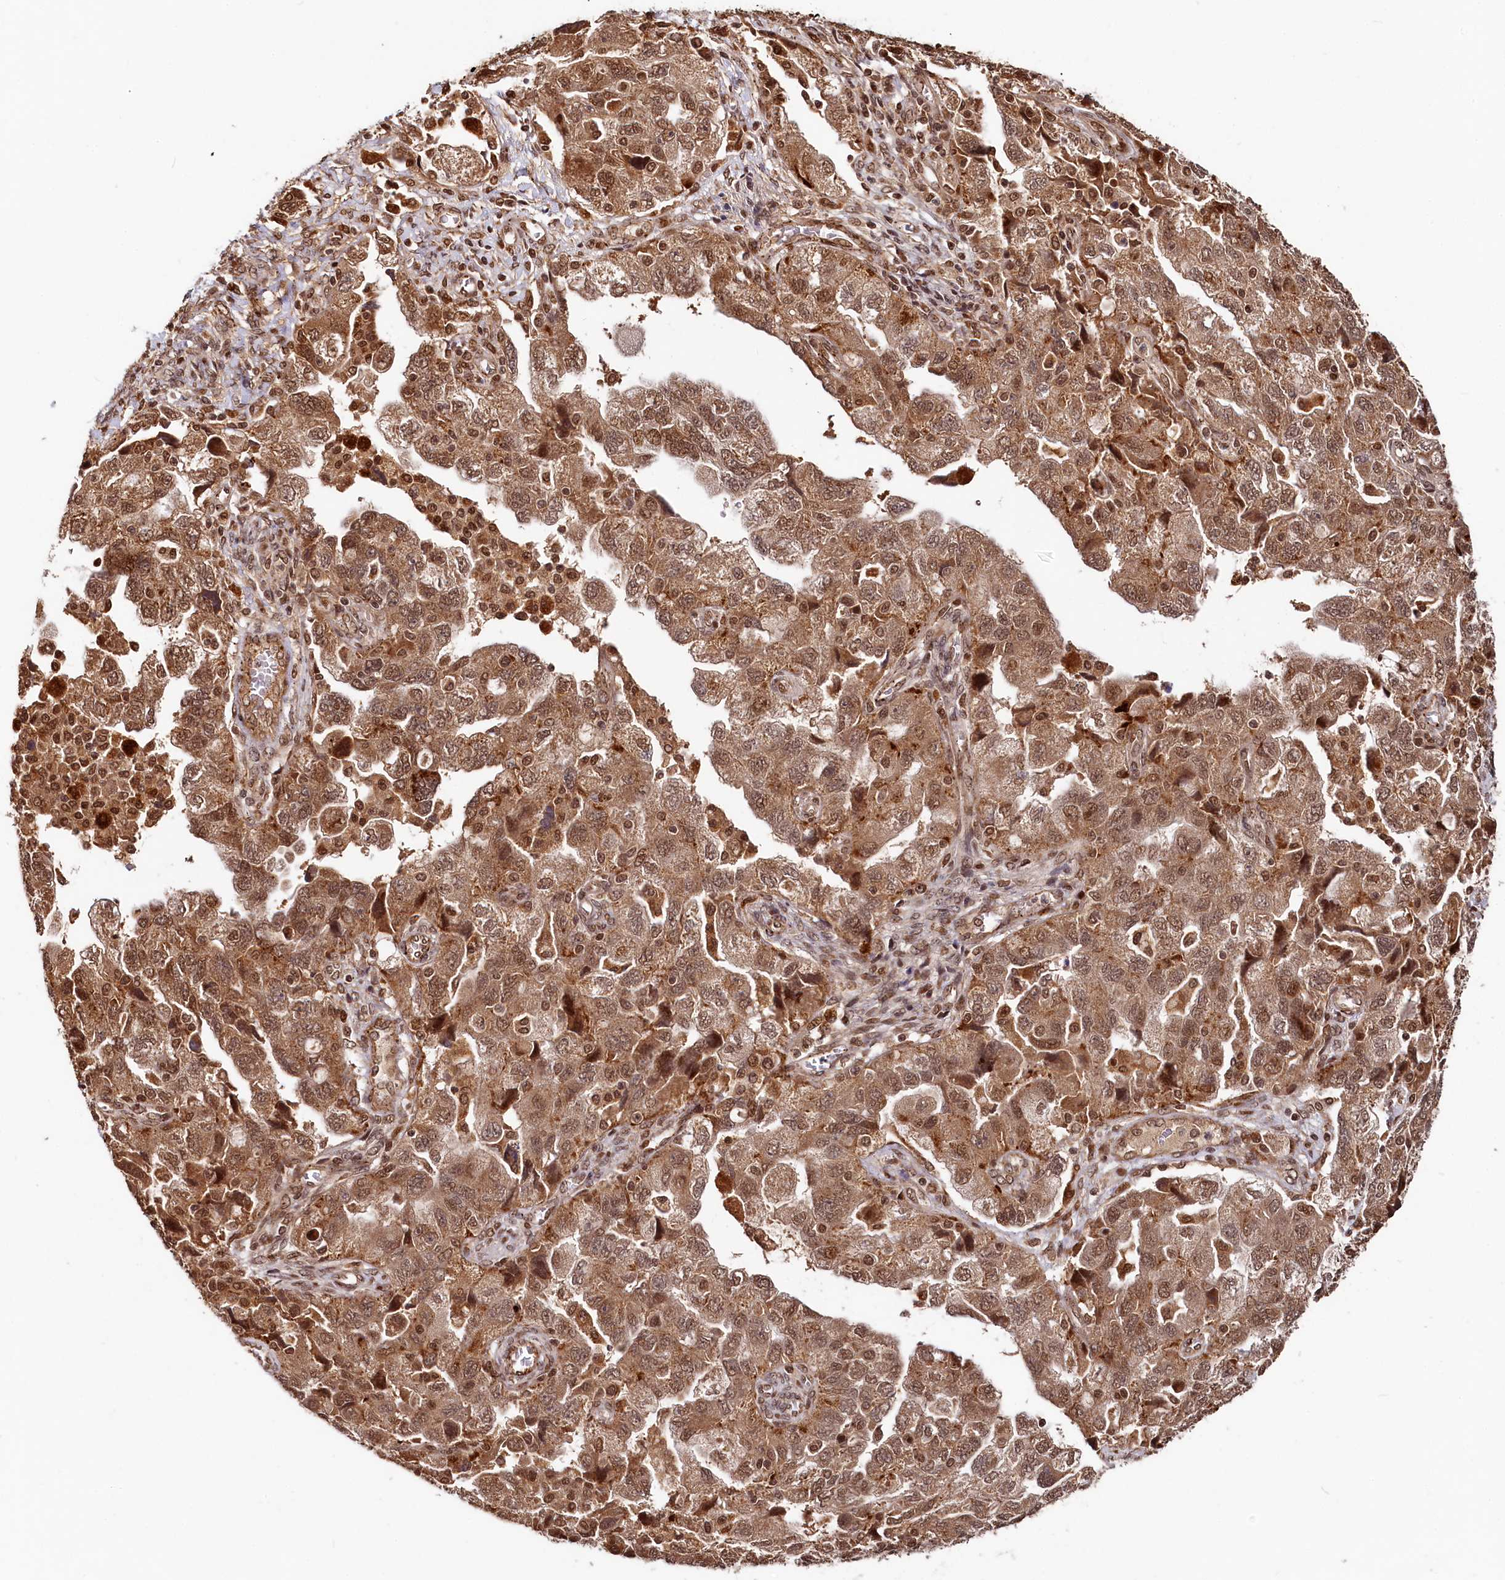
{"staining": {"intensity": "moderate", "quantity": ">75%", "location": "cytoplasmic/membranous,nuclear"}, "tissue": "ovarian cancer", "cell_type": "Tumor cells", "image_type": "cancer", "snomed": [{"axis": "morphology", "description": "Carcinoma, NOS"}, {"axis": "morphology", "description": "Cystadenocarcinoma, serous, NOS"}, {"axis": "topography", "description": "Ovary"}], "caption": "A brown stain labels moderate cytoplasmic/membranous and nuclear positivity of a protein in ovarian cancer tumor cells.", "gene": "TRIM23", "patient": {"sex": "female", "age": 69}}